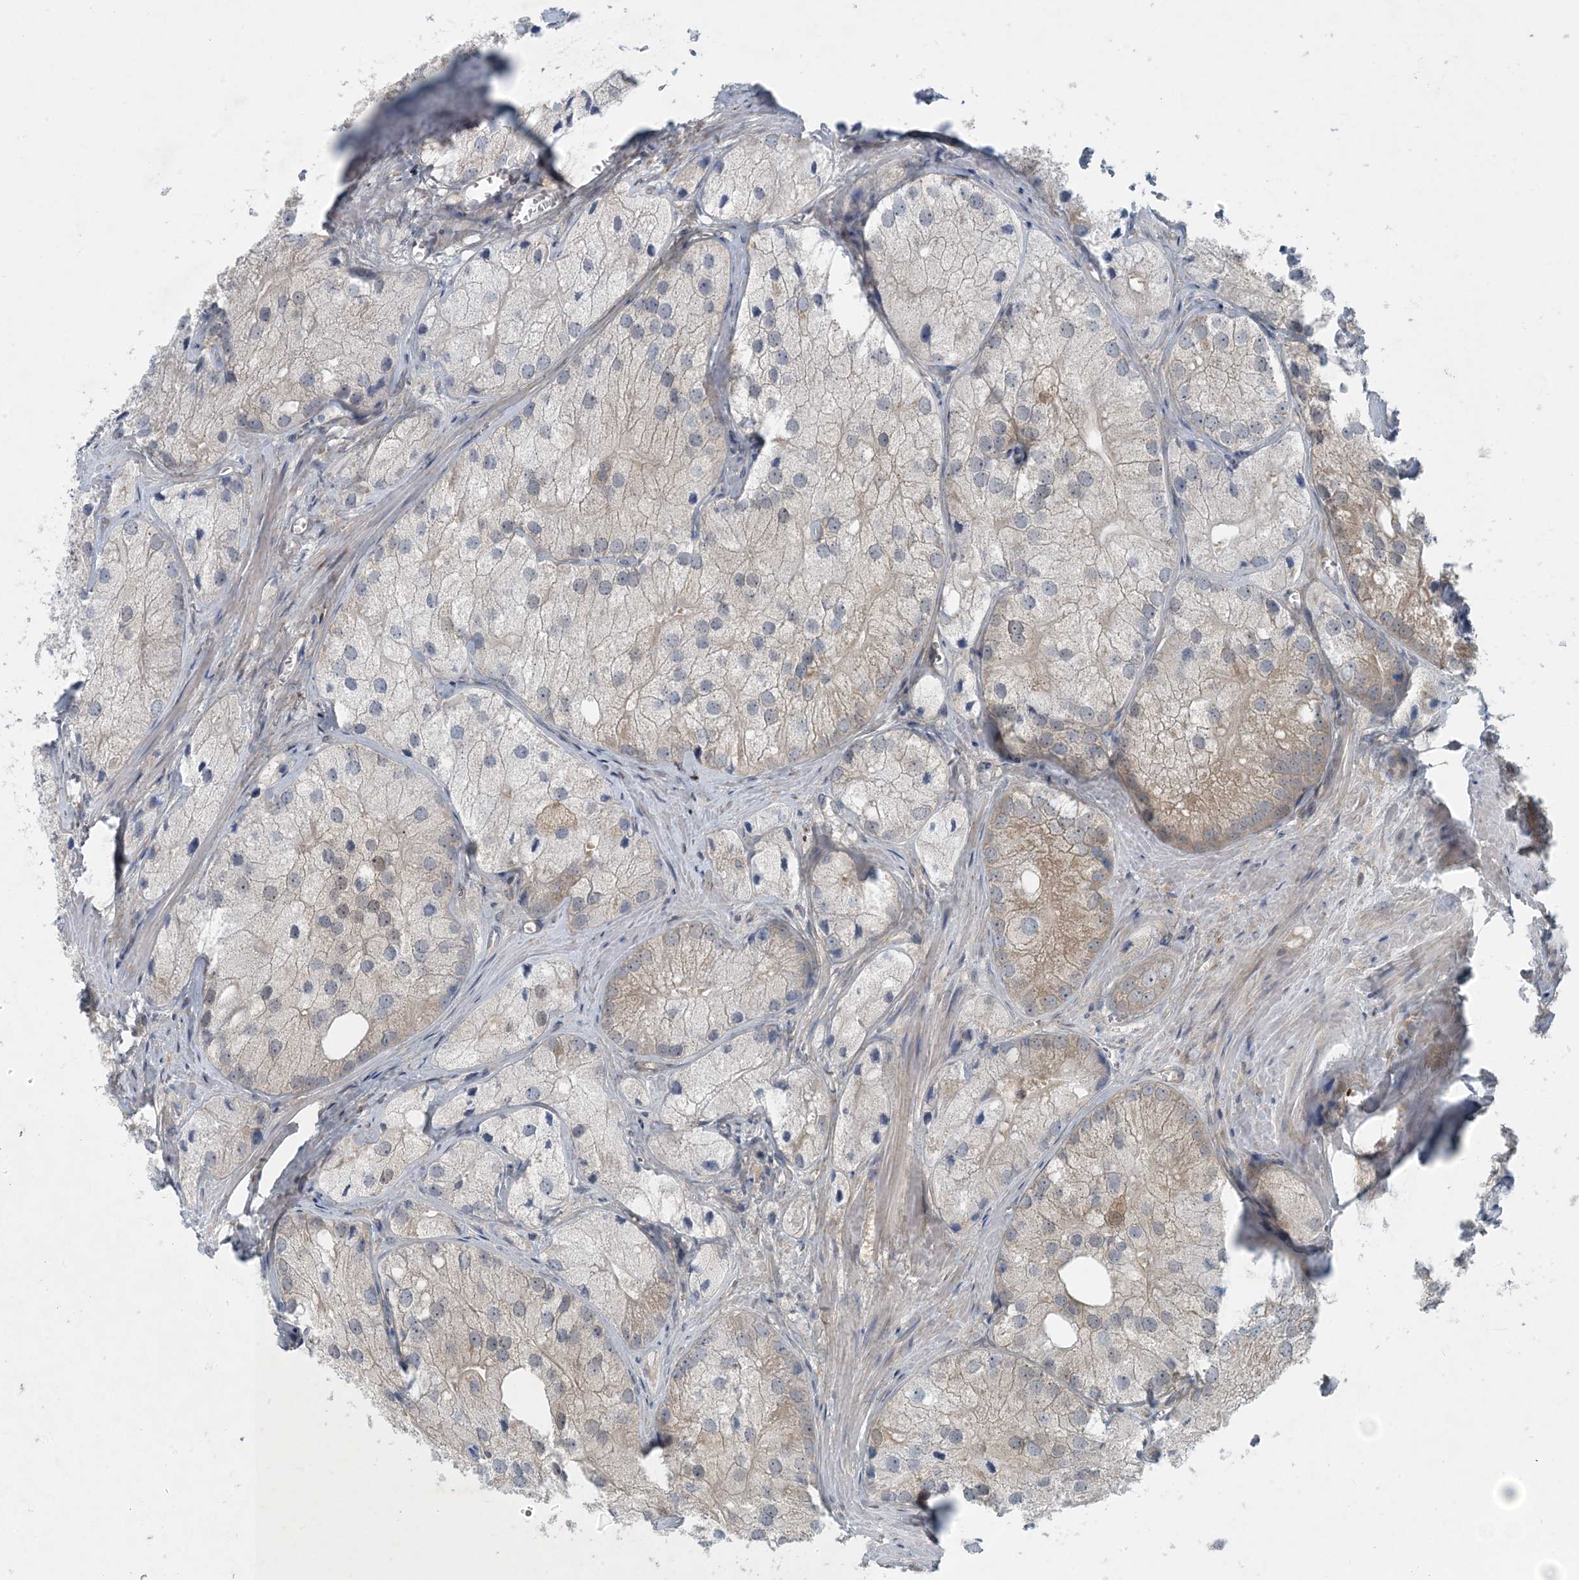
{"staining": {"intensity": "weak", "quantity": "25%-75%", "location": "cytoplasmic/membranous"}, "tissue": "prostate cancer", "cell_type": "Tumor cells", "image_type": "cancer", "snomed": [{"axis": "morphology", "description": "Adenocarcinoma, Low grade"}, {"axis": "topography", "description": "Prostate"}], "caption": "There is low levels of weak cytoplasmic/membranous positivity in tumor cells of prostate cancer (adenocarcinoma (low-grade)), as demonstrated by immunohistochemical staining (brown color).", "gene": "HIKESHI", "patient": {"sex": "male", "age": 69}}